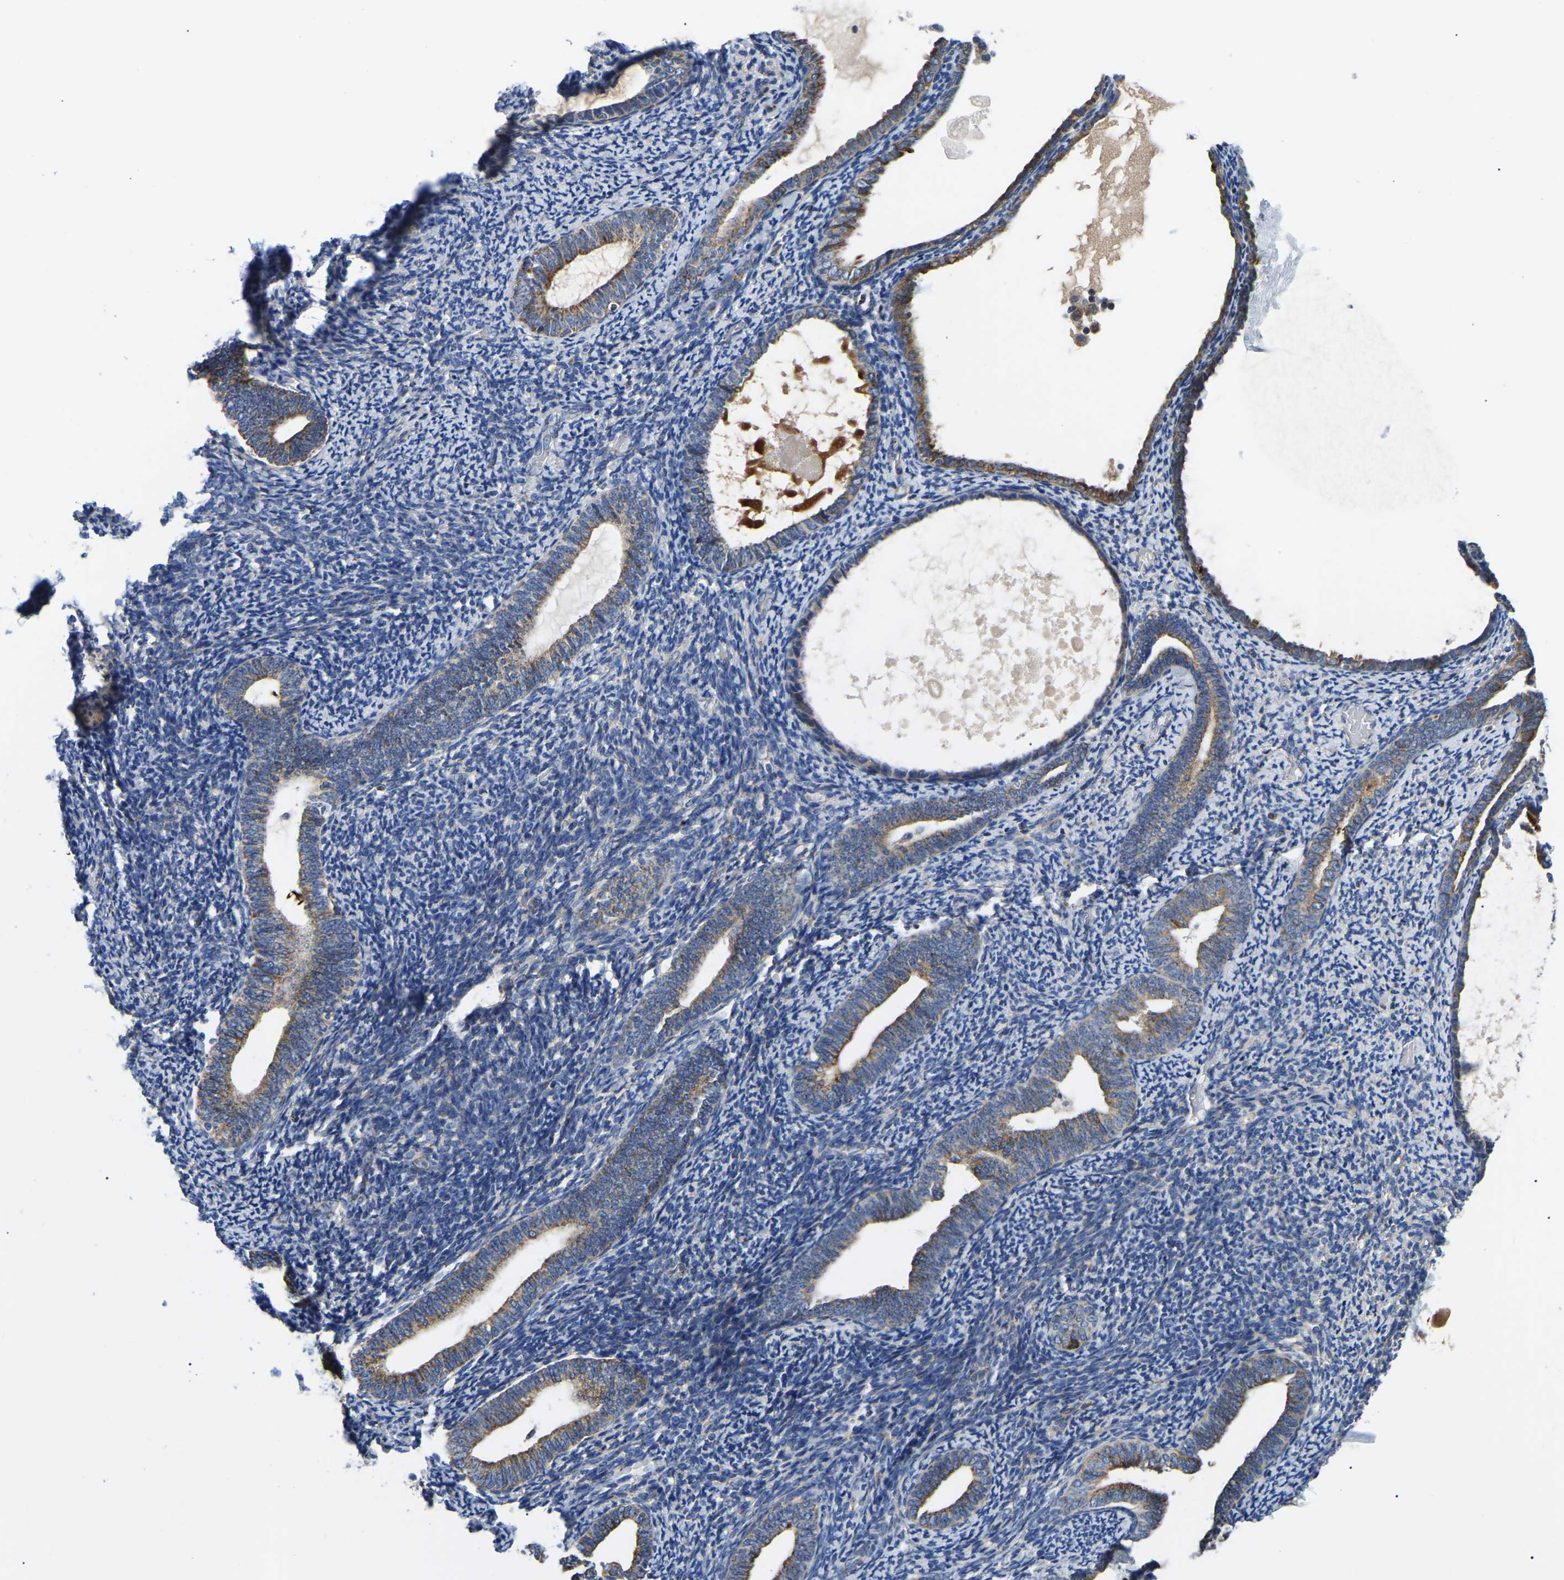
{"staining": {"intensity": "negative", "quantity": "none", "location": "none"}, "tissue": "endometrium", "cell_type": "Cells in endometrial stroma", "image_type": "normal", "snomed": [{"axis": "morphology", "description": "Normal tissue, NOS"}, {"axis": "topography", "description": "Endometrium"}], "caption": "This is an IHC image of normal human endometrium. There is no positivity in cells in endometrial stroma.", "gene": "PPM1E", "patient": {"sex": "female", "age": 66}}